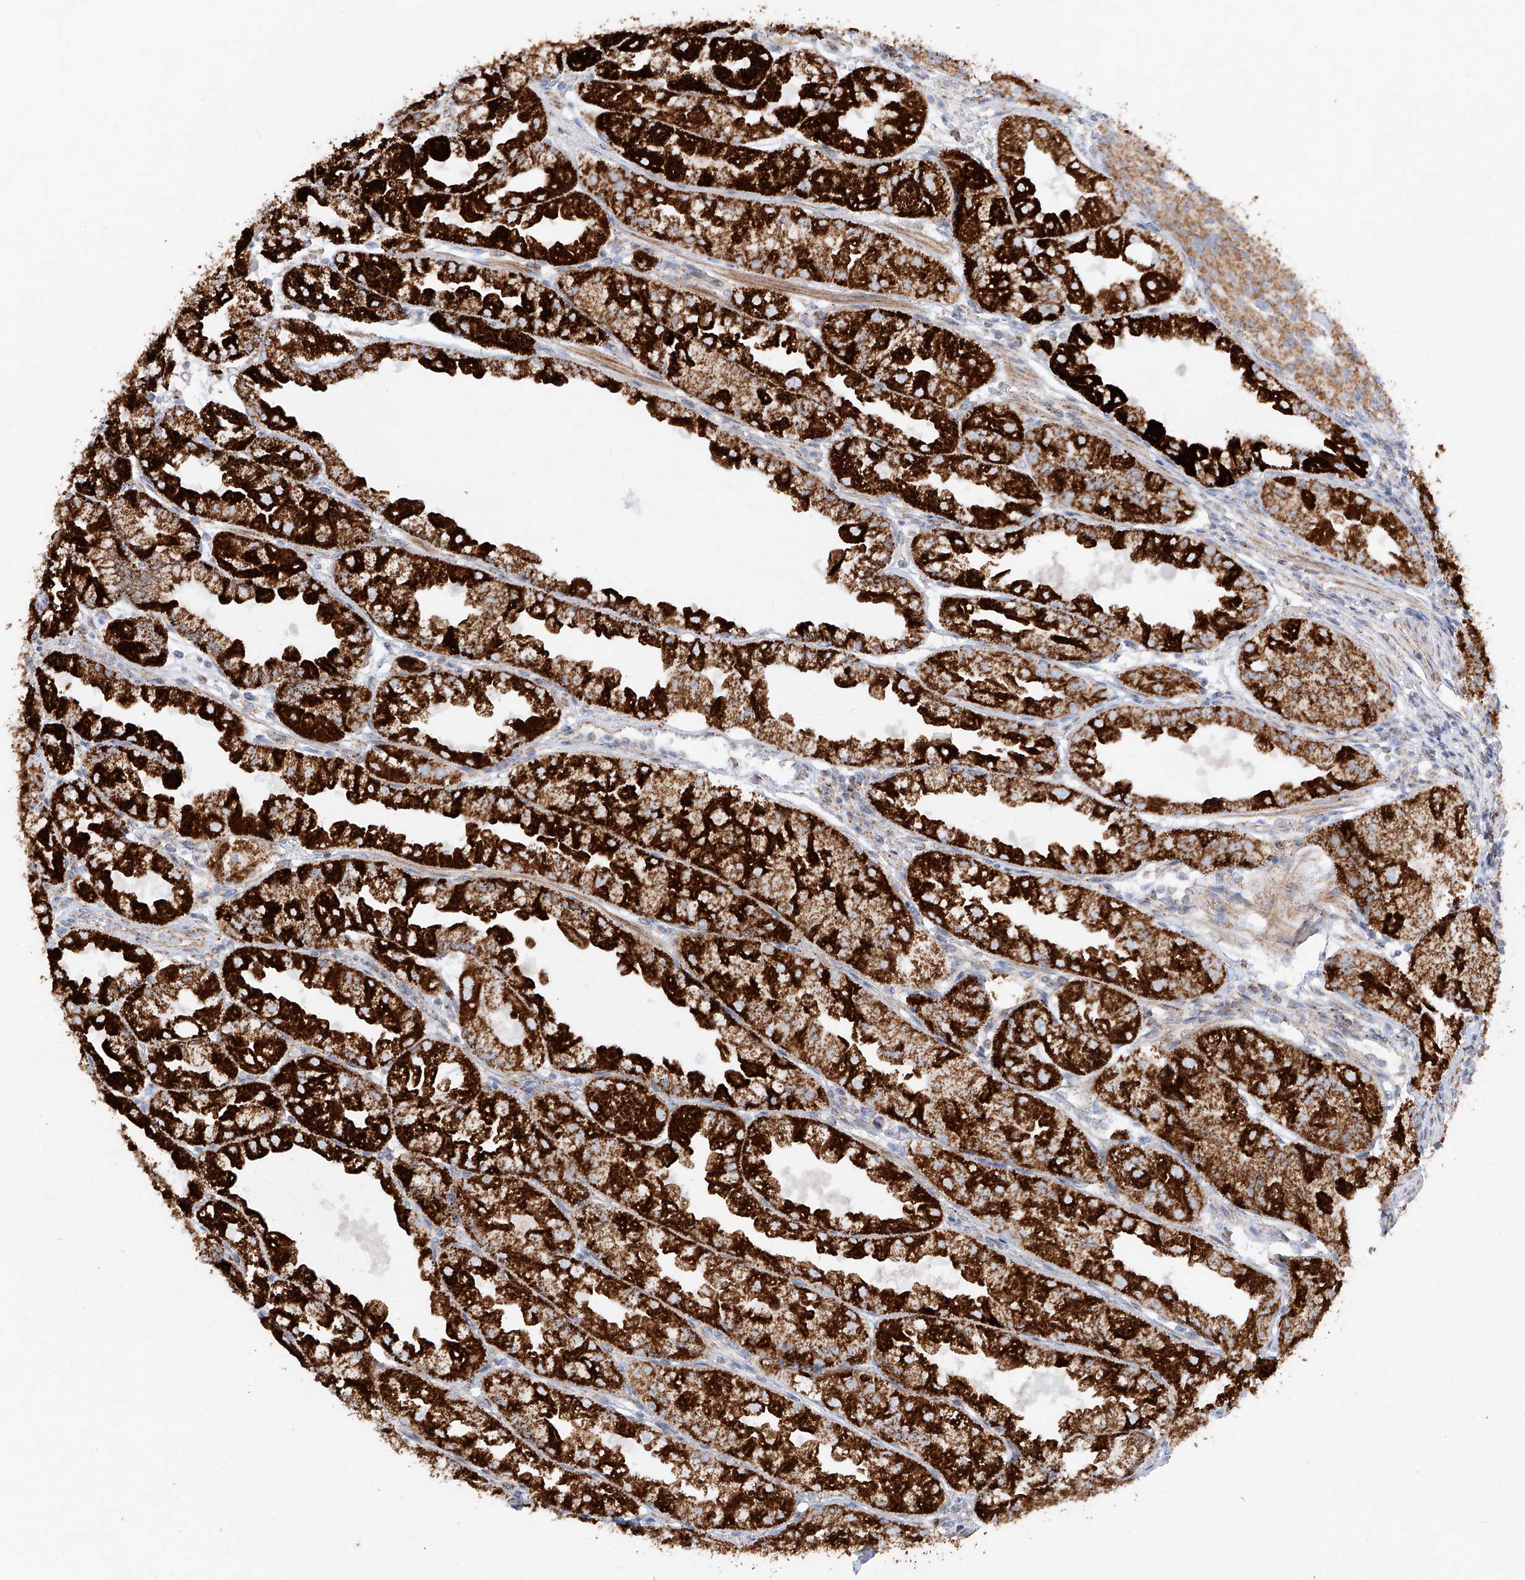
{"staining": {"intensity": "strong", "quantity": ">75%", "location": "cytoplasmic/membranous"}, "tissue": "stomach", "cell_type": "Glandular cells", "image_type": "normal", "snomed": [{"axis": "morphology", "description": "Normal tissue, NOS"}, {"axis": "topography", "description": "Stomach, upper"}], "caption": "Immunohistochemistry (IHC) of benign human stomach reveals high levels of strong cytoplasmic/membranous positivity in approximately >75% of glandular cells. (DAB IHC, brown staining for protein, blue staining for nuclei).", "gene": "CST9", "patient": {"sex": "male", "age": 47}}